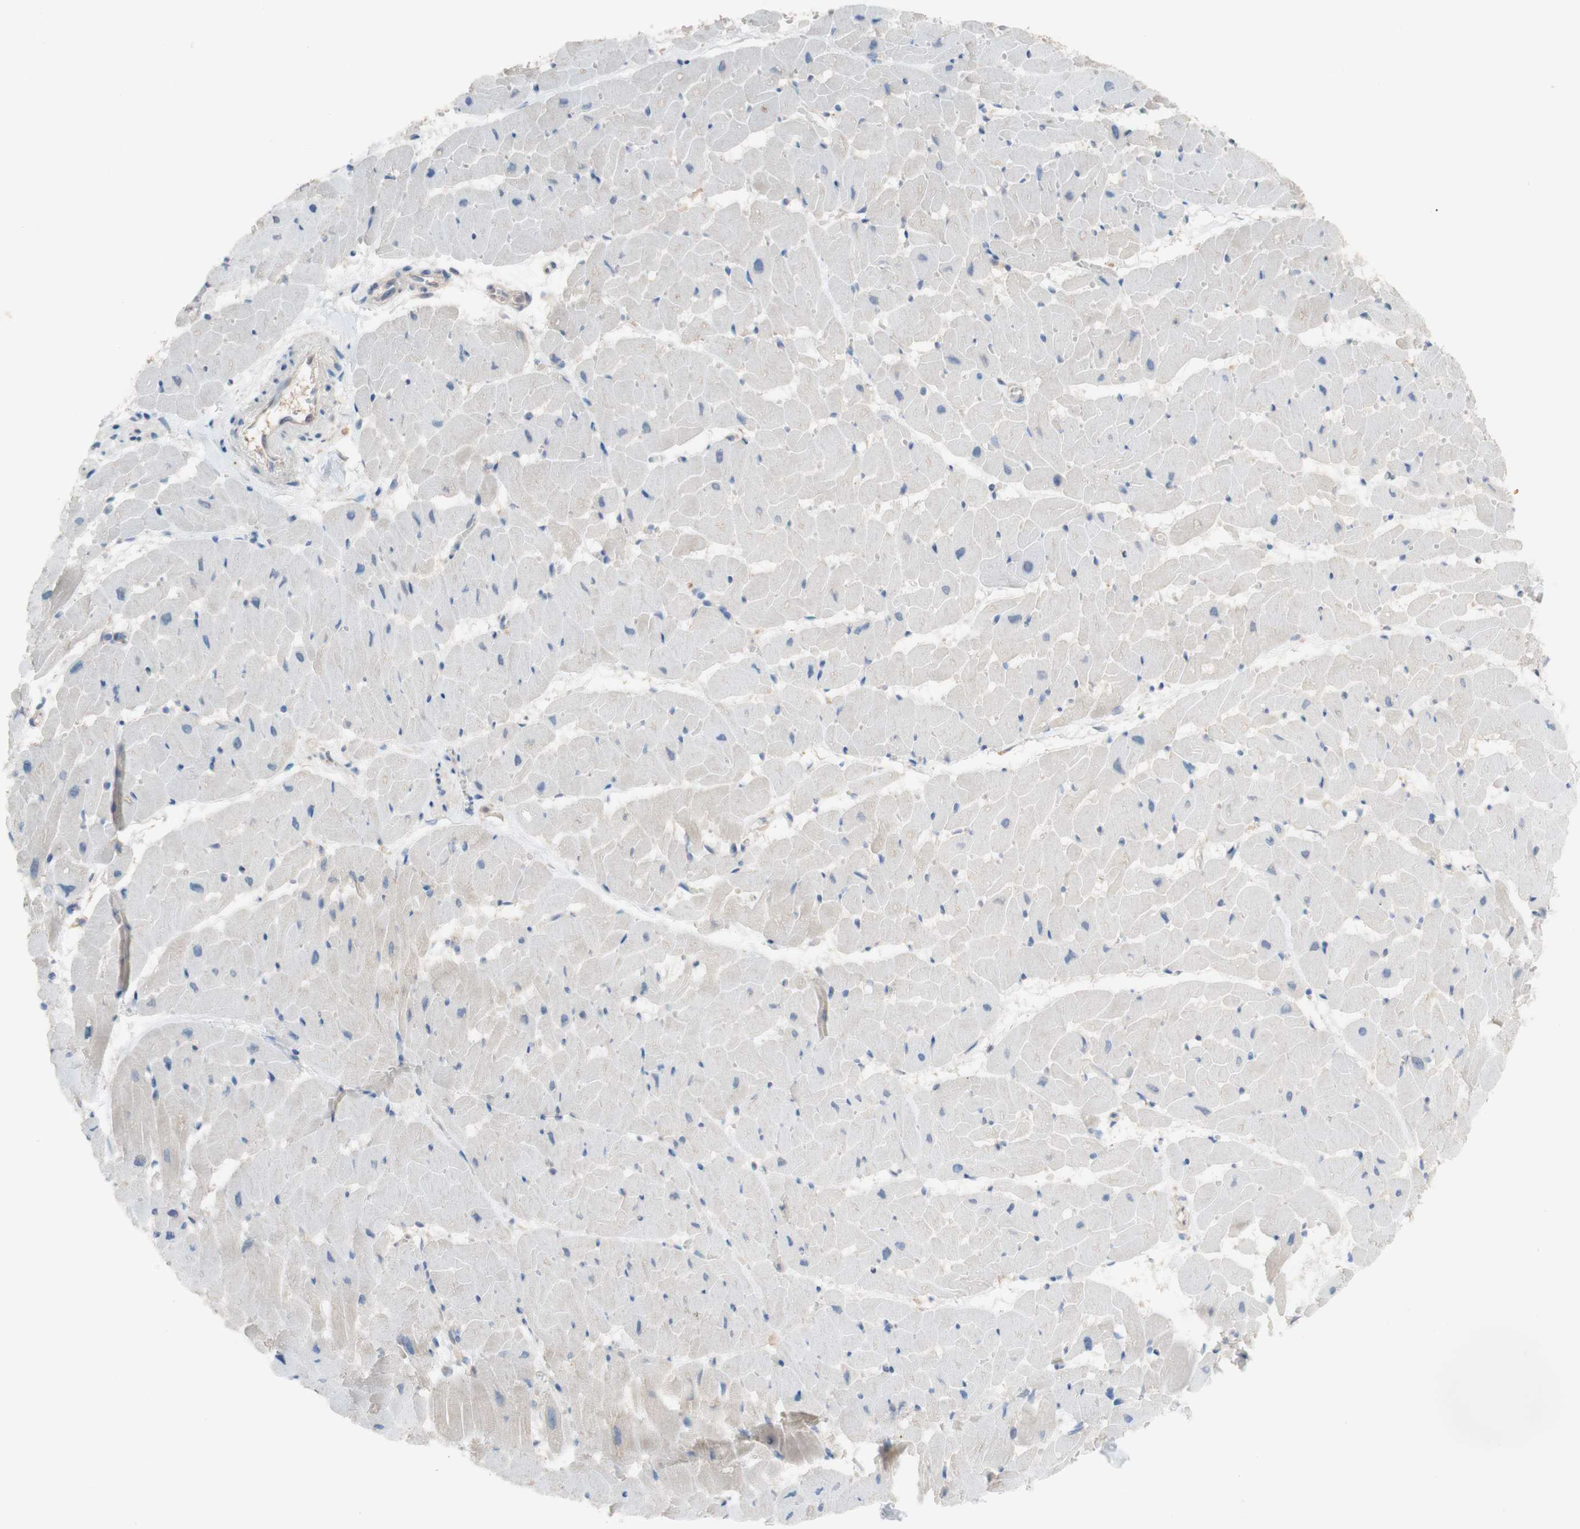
{"staining": {"intensity": "negative", "quantity": "none", "location": "none"}, "tissue": "heart muscle", "cell_type": "Cardiomyocytes", "image_type": "normal", "snomed": [{"axis": "morphology", "description": "Normal tissue, NOS"}, {"axis": "topography", "description": "Heart"}], "caption": "The histopathology image exhibits no staining of cardiomyocytes in normal heart muscle.", "gene": "PEX2", "patient": {"sex": "female", "age": 19}}